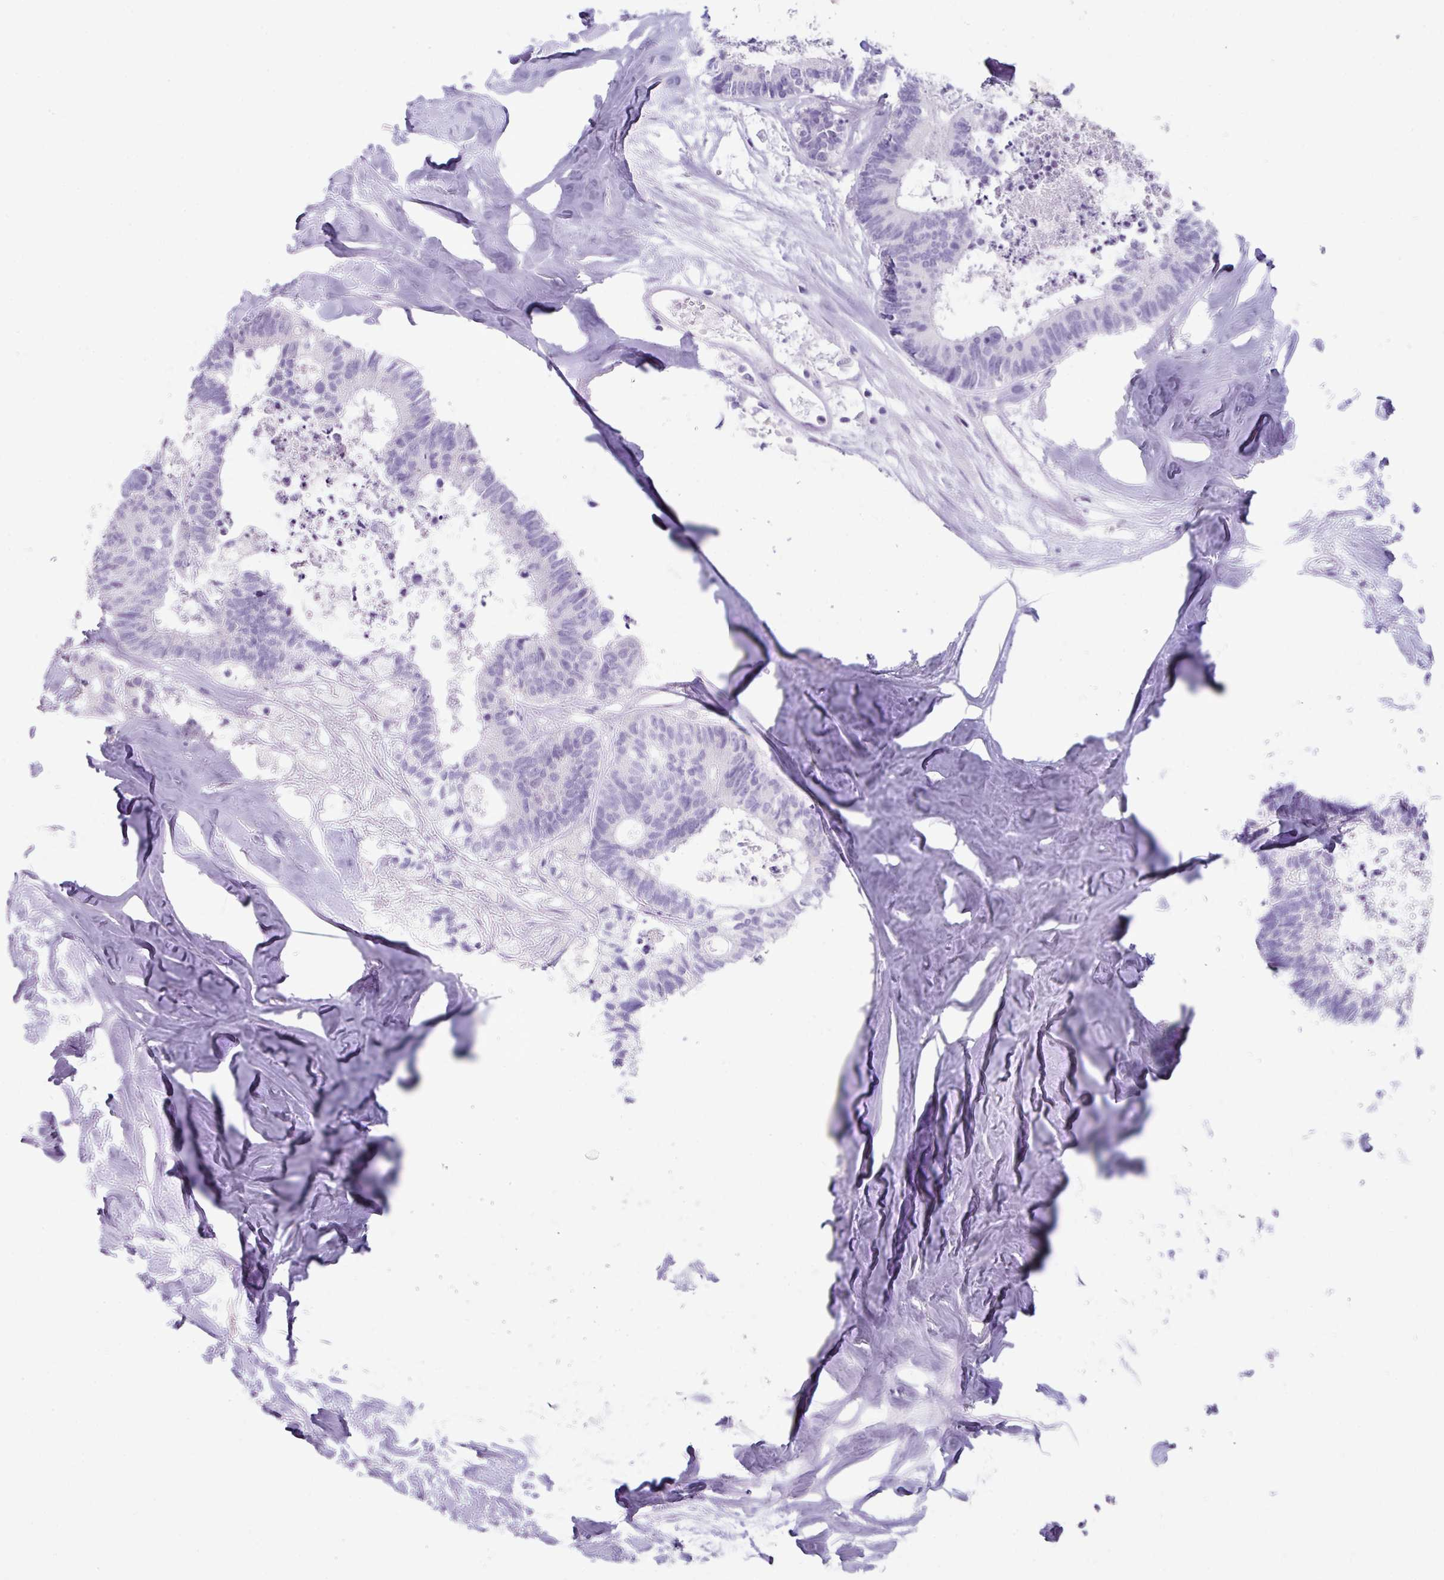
{"staining": {"intensity": "negative", "quantity": "none", "location": "none"}, "tissue": "colorectal cancer", "cell_type": "Tumor cells", "image_type": "cancer", "snomed": [{"axis": "morphology", "description": "Adenocarcinoma, NOS"}, {"axis": "topography", "description": "Colon"}, {"axis": "topography", "description": "Rectum"}], "caption": "Immunohistochemistry (IHC) of human colorectal cancer (adenocarcinoma) exhibits no expression in tumor cells.", "gene": "NCCRP1", "patient": {"sex": "male", "age": 57}}